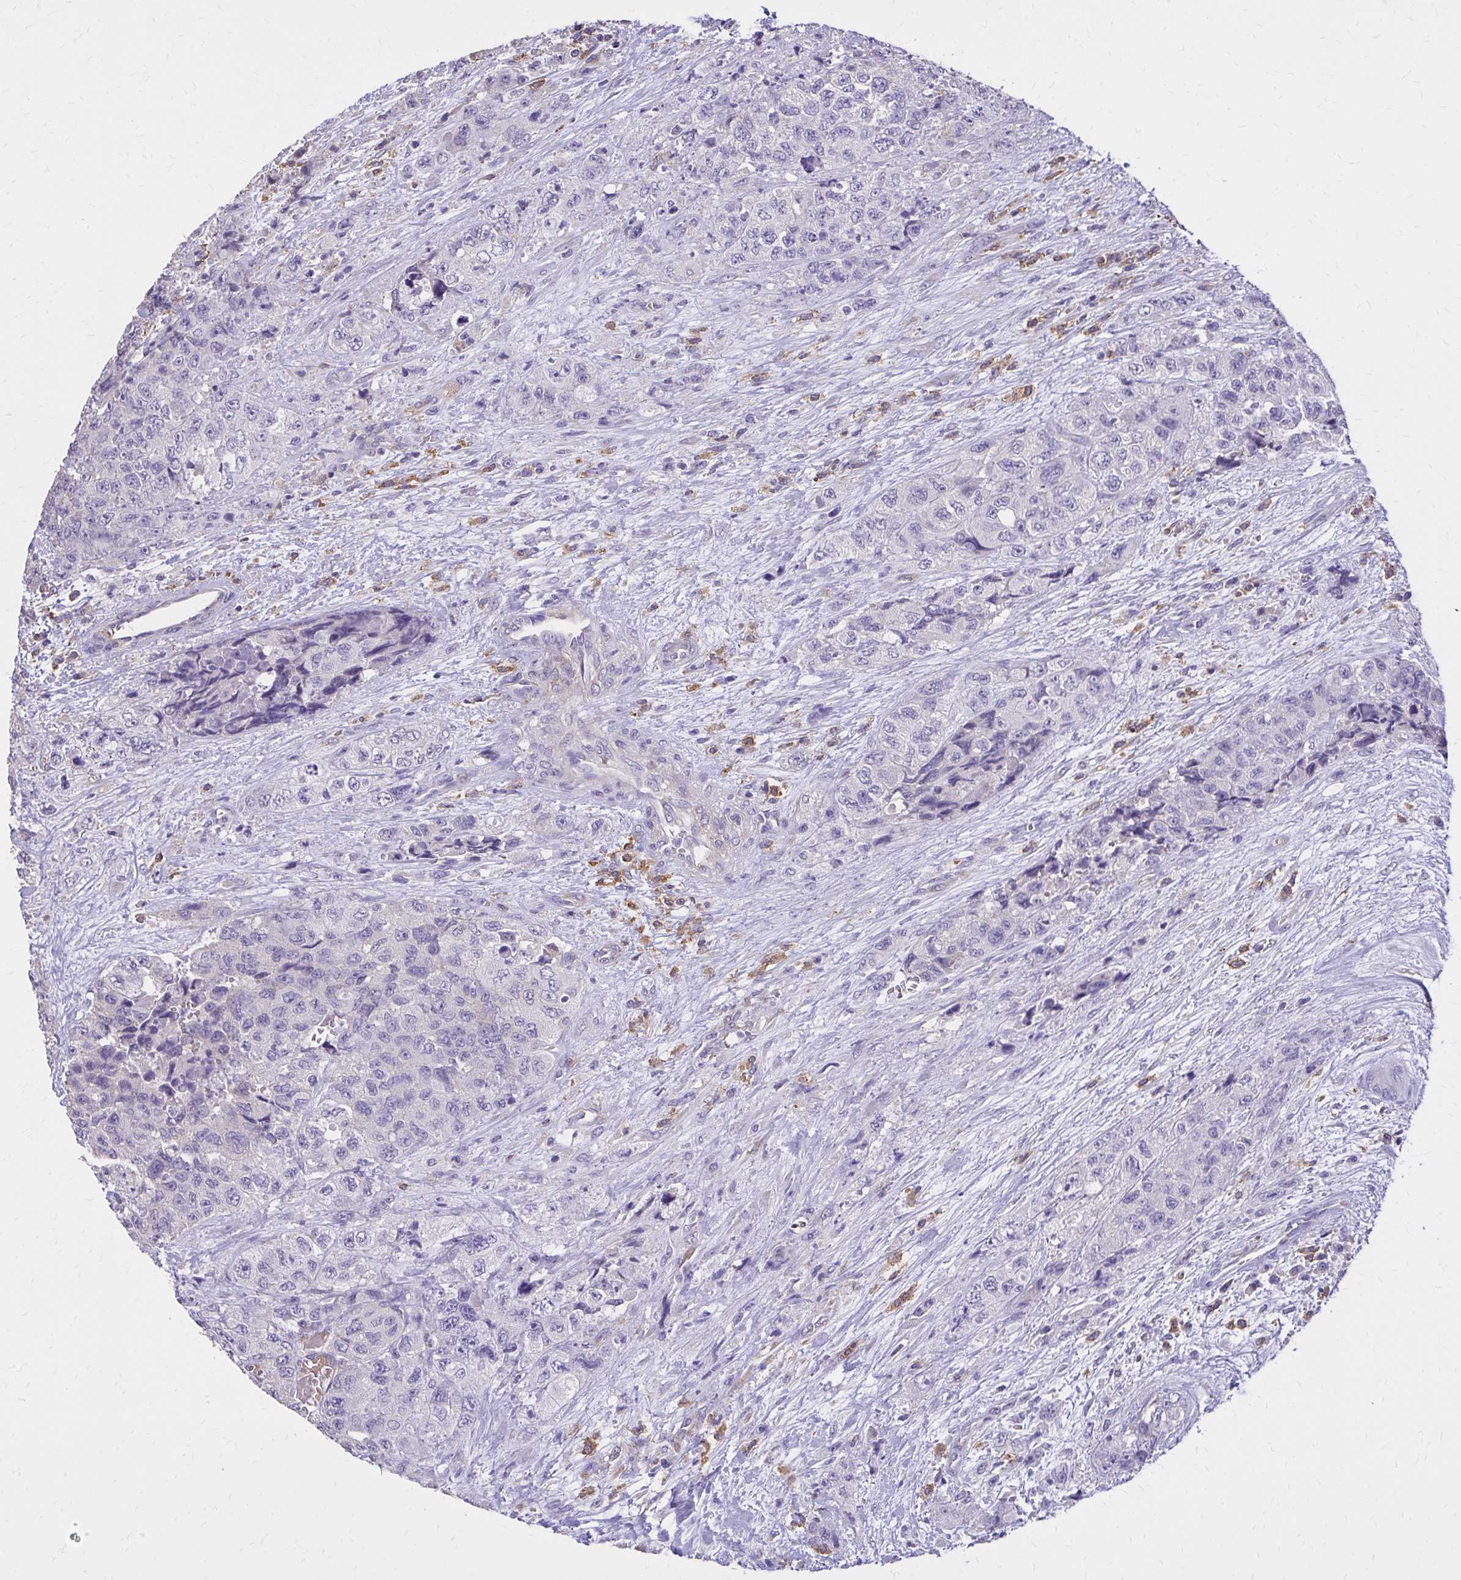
{"staining": {"intensity": "negative", "quantity": "none", "location": "none"}, "tissue": "urothelial cancer", "cell_type": "Tumor cells", "image_type": "cancer", "snomed": [{"axis": "morphology", "description": "Urothelial carcinoma, High grade"}, {"axis": "topography", "description": "Urinary bladder"}], "caption": "This micrograph is of urothelial cancer stained with immunohistochemistry to label a protein in brown with the nuclei are counter-stained blue. There is no positivity in tumor cells. (DAB (3,3'-diaminobenzidine) immunohistochemistry with hematoxylin counter stain).", "gene": "EPB41L1", "patient": {"sex": "female", "age": 78}}